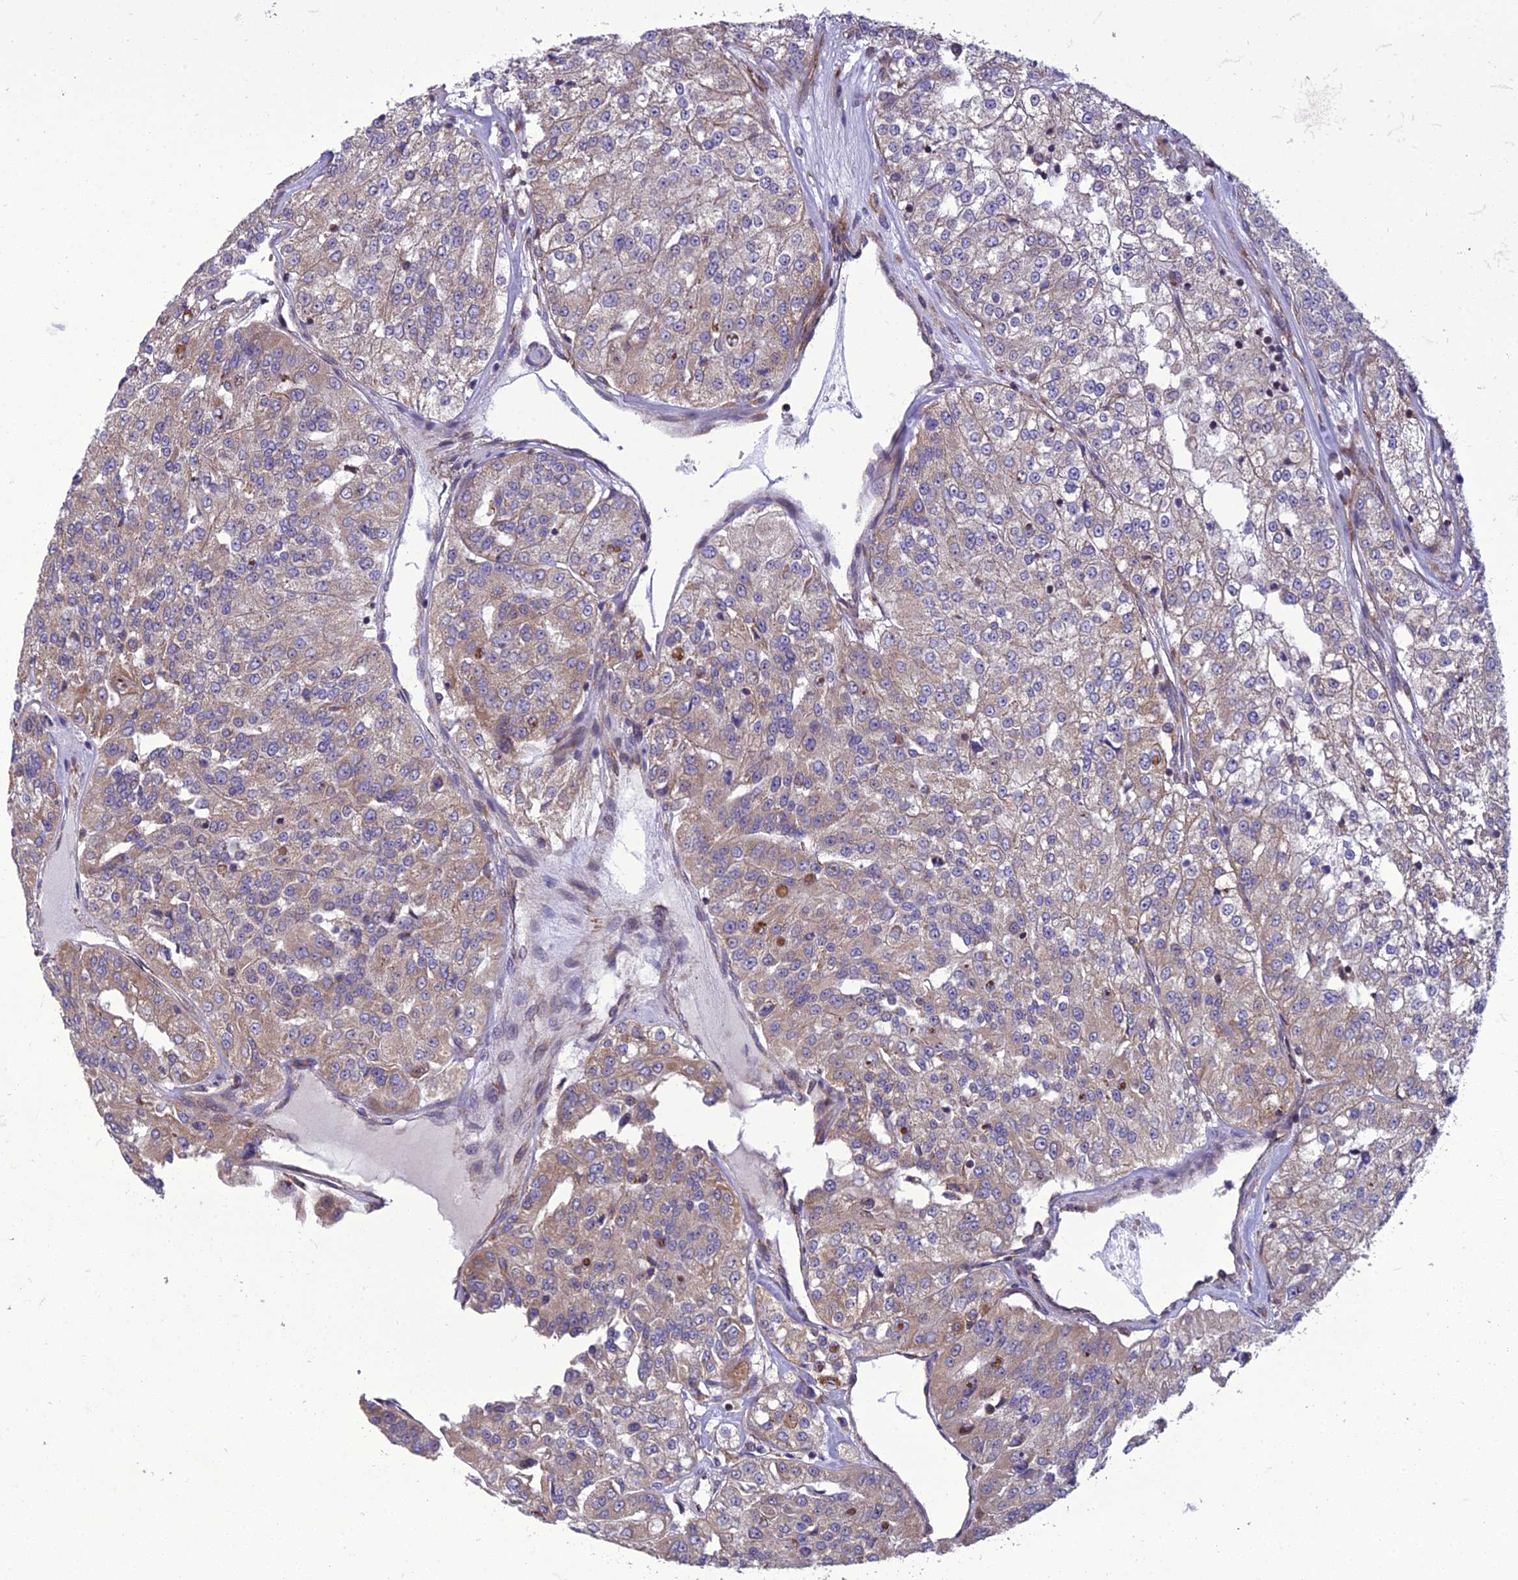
{"staining": {"intensity": "weak", "quantity": ">75%", "location": "cytoplasmic/membranous"}, "tissue": "renal cancer", "cell_type": "Tumor cells", "image_type": "cancer", "snomed": [{"axis": "morphology", "description": "Adenocarcinoma, NOS"}, {"axis": "topography", "description": "Kidney"}], "caption": "A low amount of weak cytoplasmic/membranous positivity is appreciated in about >75% of tumor cells in renal cancer tissue. The protein is stained brown, and the nuclei are stained in blue (DAB IHC with brightfield microscopy, high magnification).", "gene": "GIMAP1", "patient": {"sex": "female", "age": 63}}